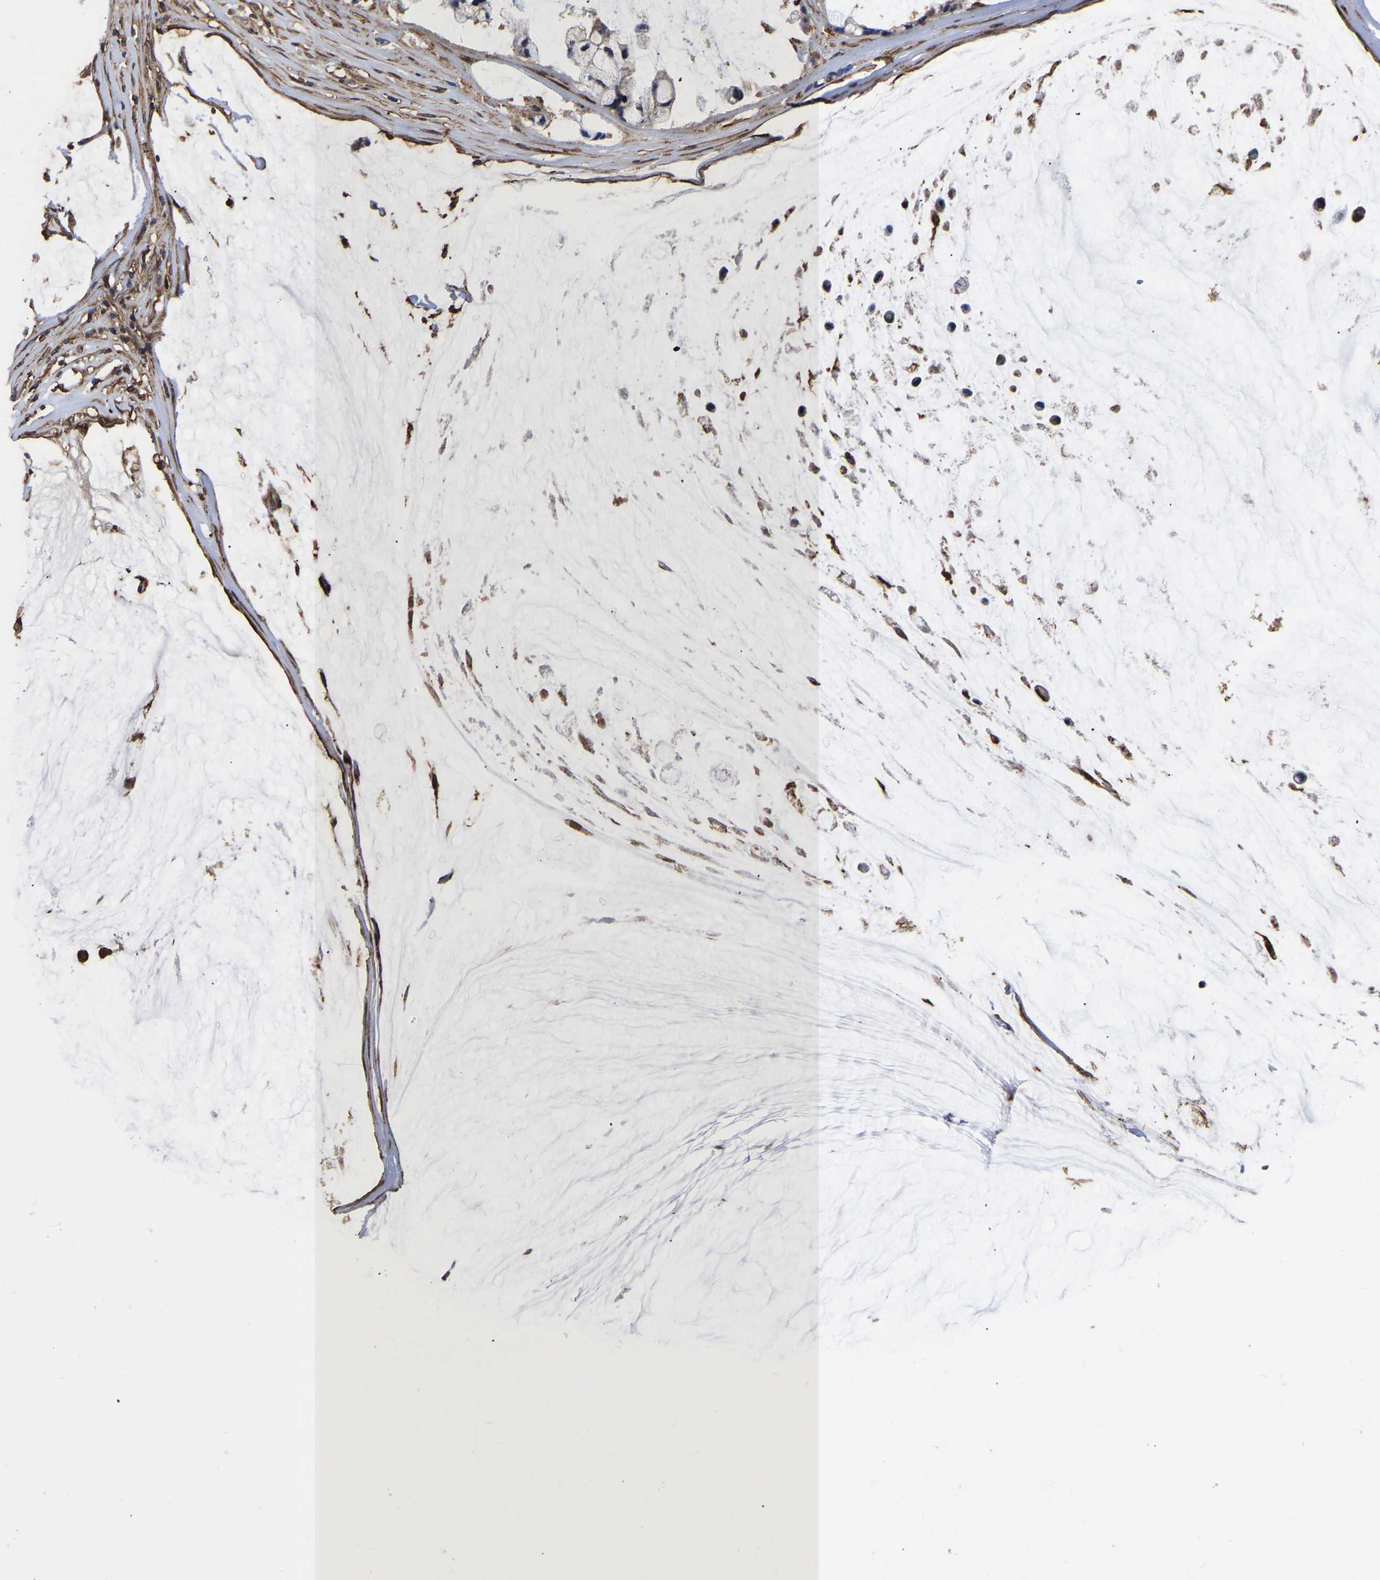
{"staining": {"intensity": "moderate", "quantity": ">75%", "location": "cytoplasmic/membranous"}, "tissue": "ovarian cancer", "cell_type": "Tumor cells", "image_type": "cancer", "snomed": [{"axis": "morphology", "description": "Cystadenocarcinoma, mucinous, NOS"}, {"axis": "topography", "description": "Ovary"}], "caption": "An IHC micrograph of tumor tissue is shown. Protein staining in brown highlights moderate cytoplasmic/membranous positivity in ovarian cancer (mucinous cystadenocarcinoma) within tumor cells.", "gene": "LIF", "patient": {"sex": "female", "age": 39}}